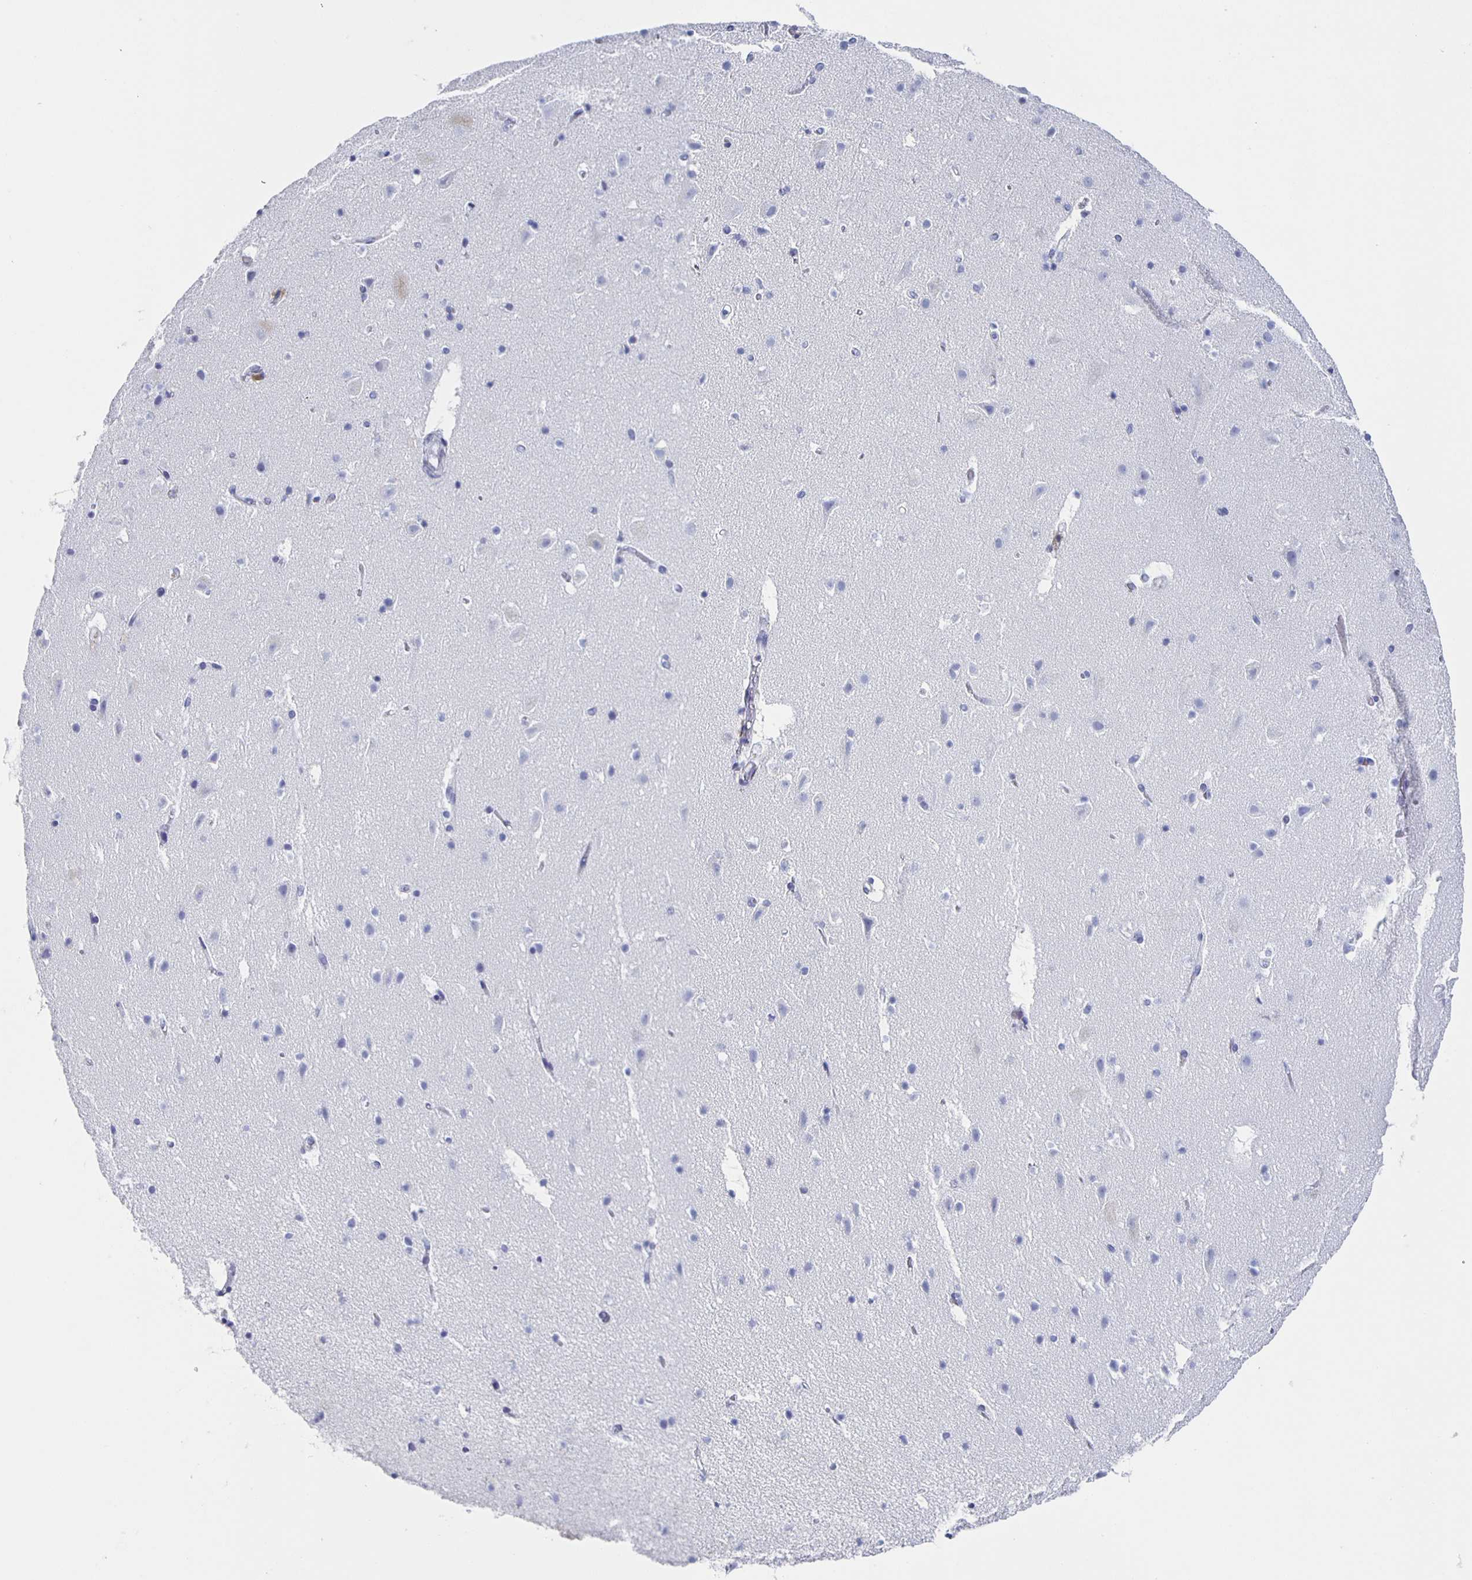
{"staining": {"intensity": "negative", "quantity": "none", "location": "none"}, "tissue": "cerebral cortex", "cell_type": "Endothelial cells", "image_type": "normal", "snomed": [{"axis": "morphology", "description": "Normal tissue, NOS"}, {"axis": "topography", "description": "Cerebral cortex"}], "caption": "Image shows no protein expression in endothelial cells of unremarkable cerebral cortex. (DAB (3,3'-diaminobenzidine) immunohistochemistry, high magnification).", "gene": "CCDC17", "patient": {"sex": "female", "age": 42}}